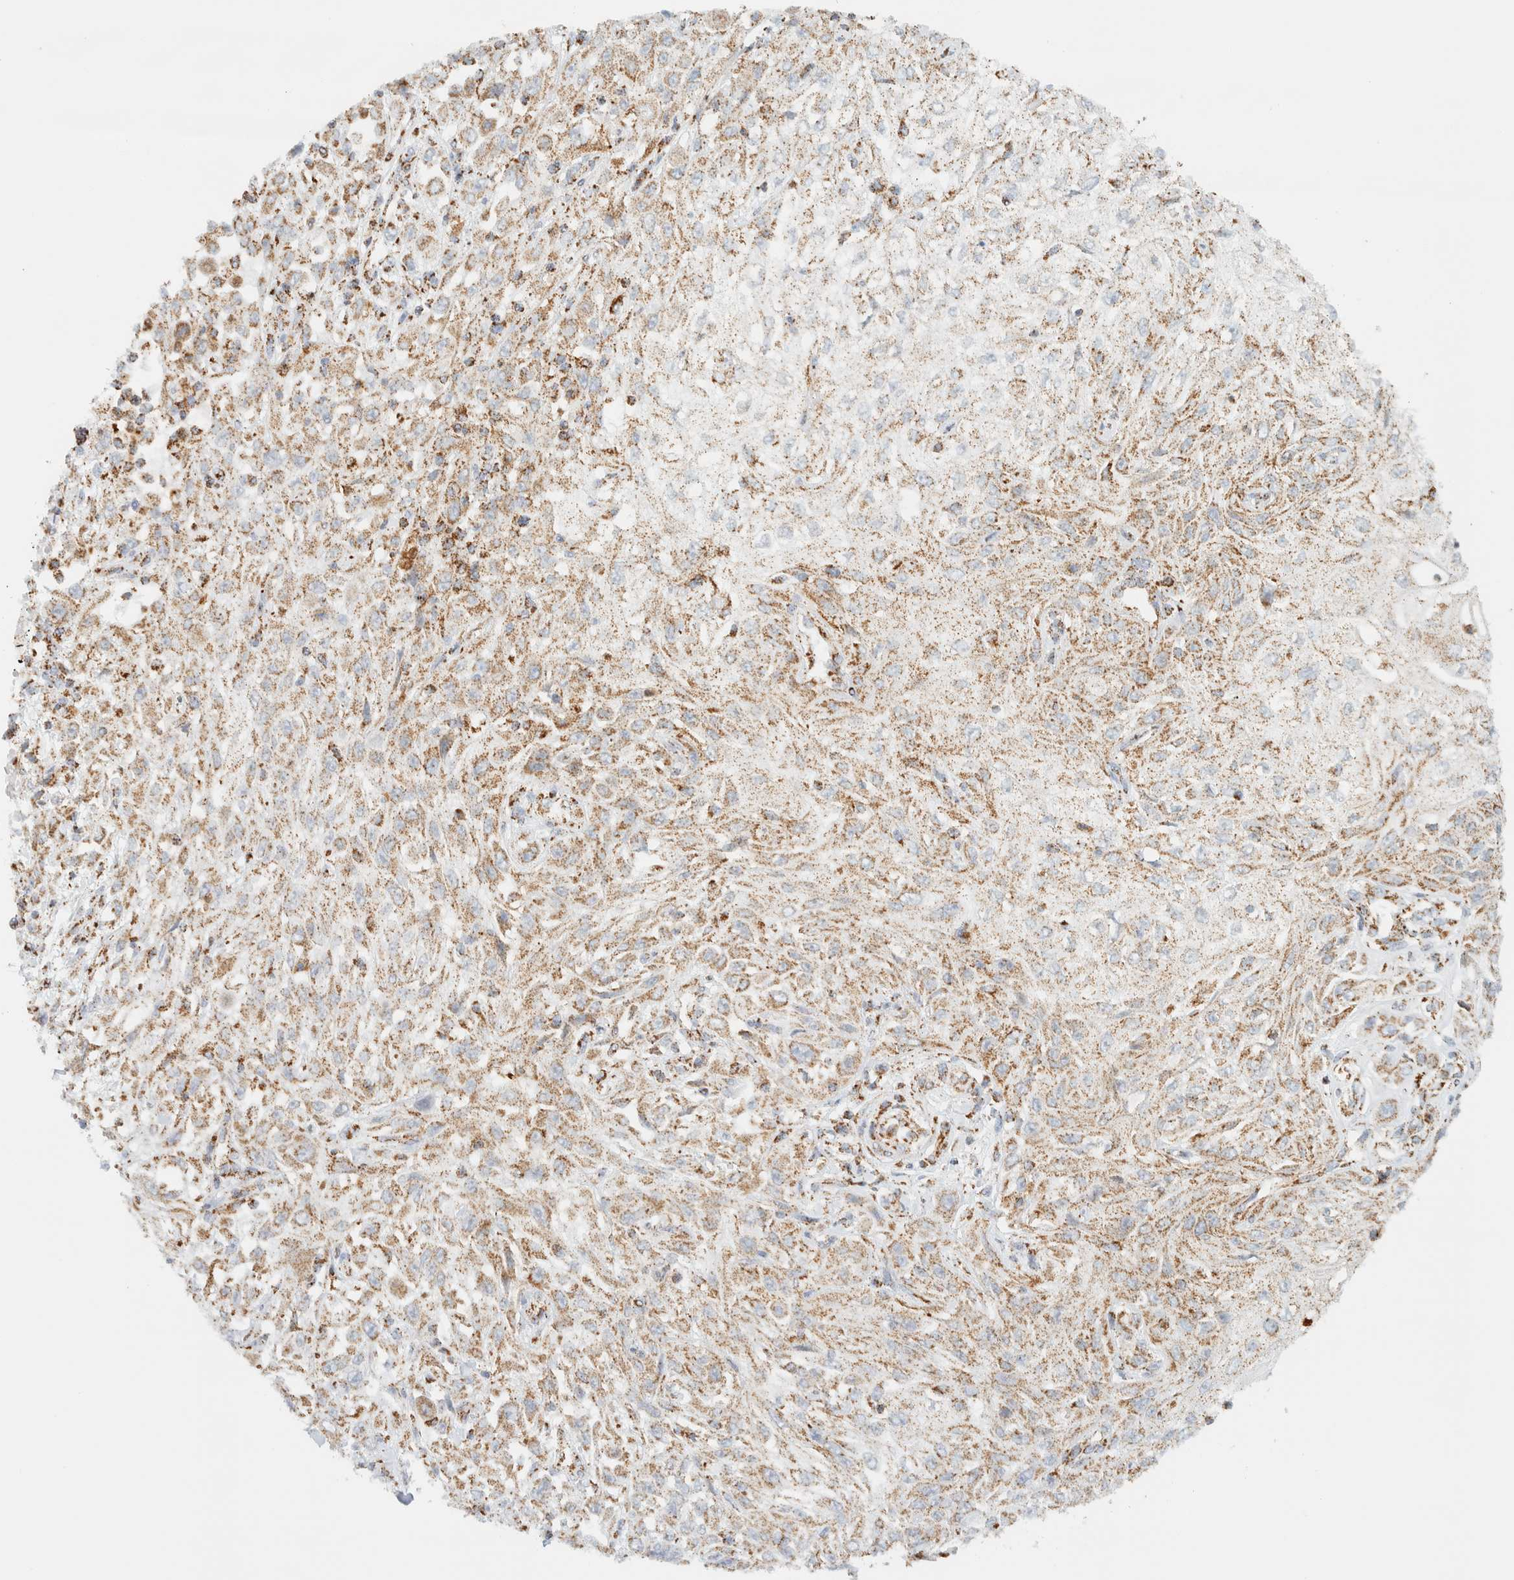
{"staining": {"intensity": "weak", "quantity": ">75%", "location": "cytoplasmic/membranous"}, "tissue": "skin cancer", "cell_type": "Tumor cells", "image_type": "cancer", "snomed": [{"axis": "morphology", "description": "Squamous cell carcinoma, NOS"}, {"axis": "morphology", "description": "Squamous cell carcinoma, metastatic, NOS"}, {"axis": "topography", "description": "Skin"}, {"axis": "topography", "description": "Lymph node"}], "caption": "Tumor cells exhibit weak cytoplasmic/membranous positivity in about >75% of cells in skin cancer.", "gene": "KIFAP3", "patient": {"sex": "male", "age": 75}}